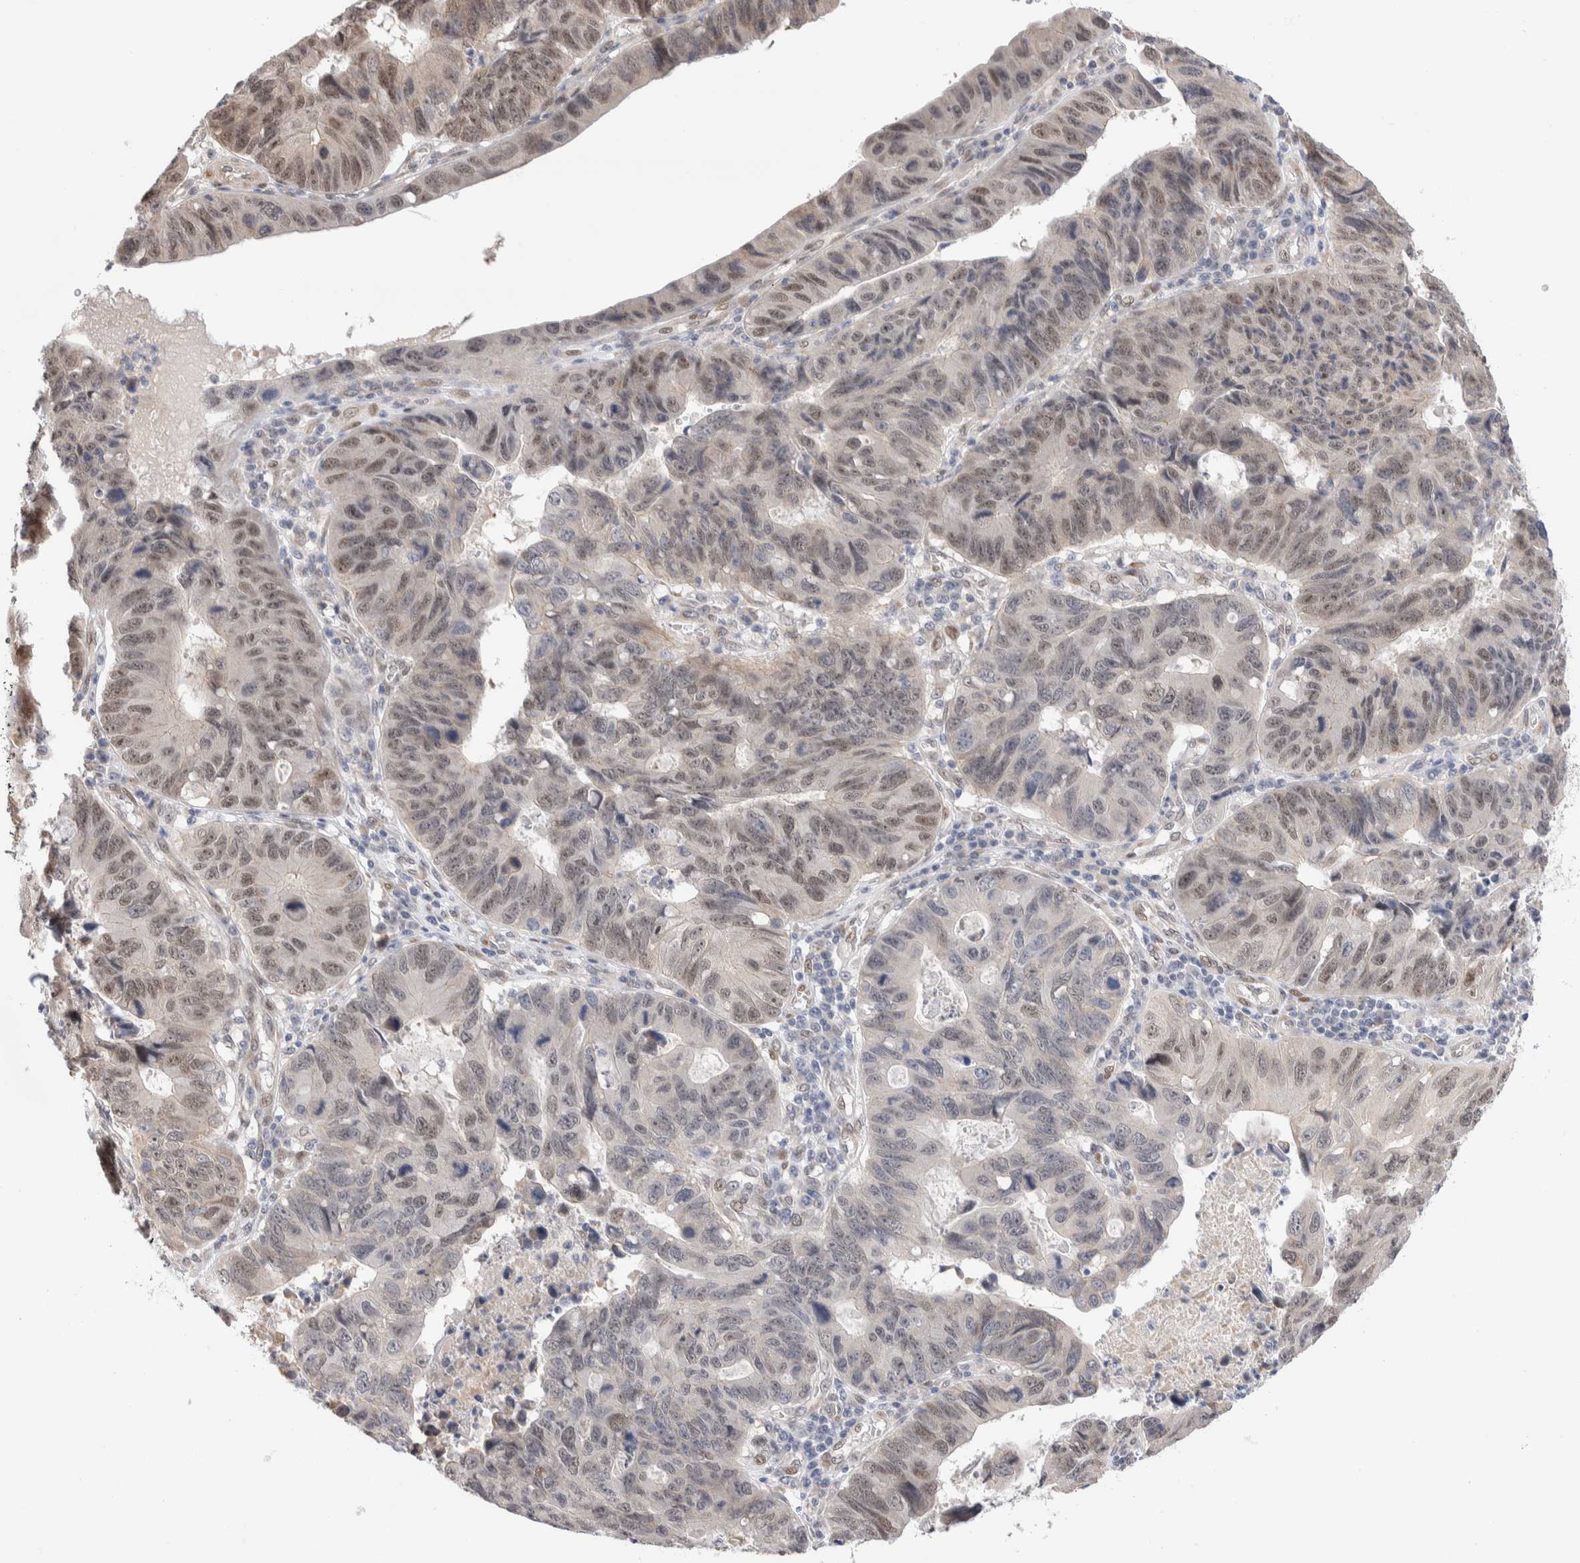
{"staining": {"intensity": "weak", "quantity": "25%-75%", "location": "cytoplasmic/membranous,nuclear"}, "tissue": "stomach cancer", "cell_type": "Tumor cells", "image_type": "cancer", "snomed": [{"axis": "morphology", "description": "Adenocarcinoma, NOS"}, {"axis": "topography", "description": "Stomach"}], "caption": "Adenocarcinoma (stomach) stained with immunohistochemistry displays weak cytoplasmic/membranous and nuclear expression in about 25%-75% of tumor cells.", "gene": "NSMAF", "patient": {"sex": "male", "age": 59}}